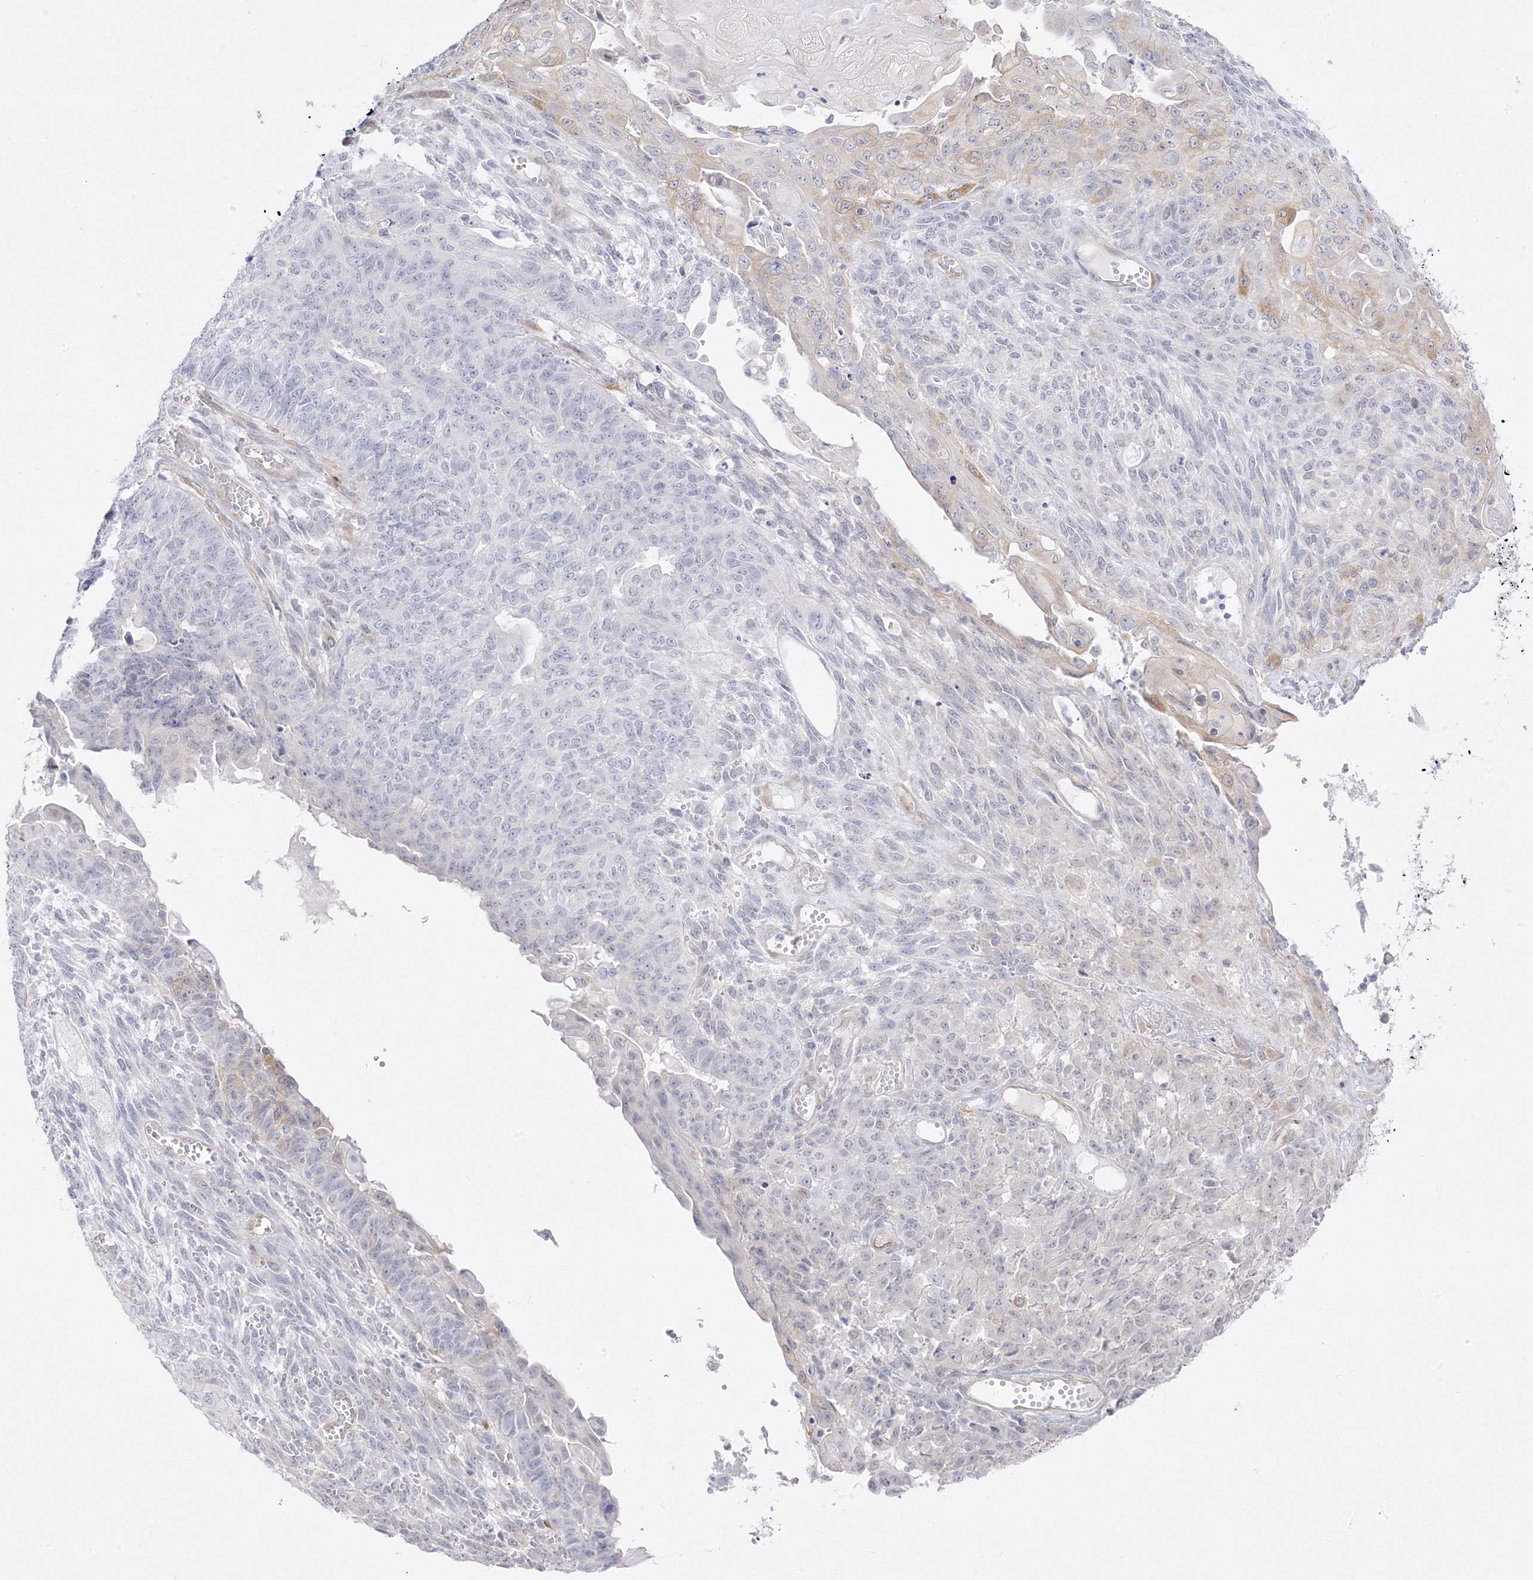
{"staining": {"intensity": "moderate", "quantity": "<25%", "location": "cytoplasmic/membranous"}, "tissue": "endometrial cancer", "cell_type": "Tumor cells", "image_type": "cancer", "snomed": [{"axis": "morphology", "description": "Adenocarcinoma, NOS"}, {"axis": "topography", "description": "Endometrium"}], "caption": "Moderate cytoplasmic/membranous expression for a protein is identified in approximately <25% of tumor cells of endometrial cancer (adenocarcinoma) using immunohistochemistry.", "gene": "C2CD2", "patient": {"sex": "female", "age": 32}}